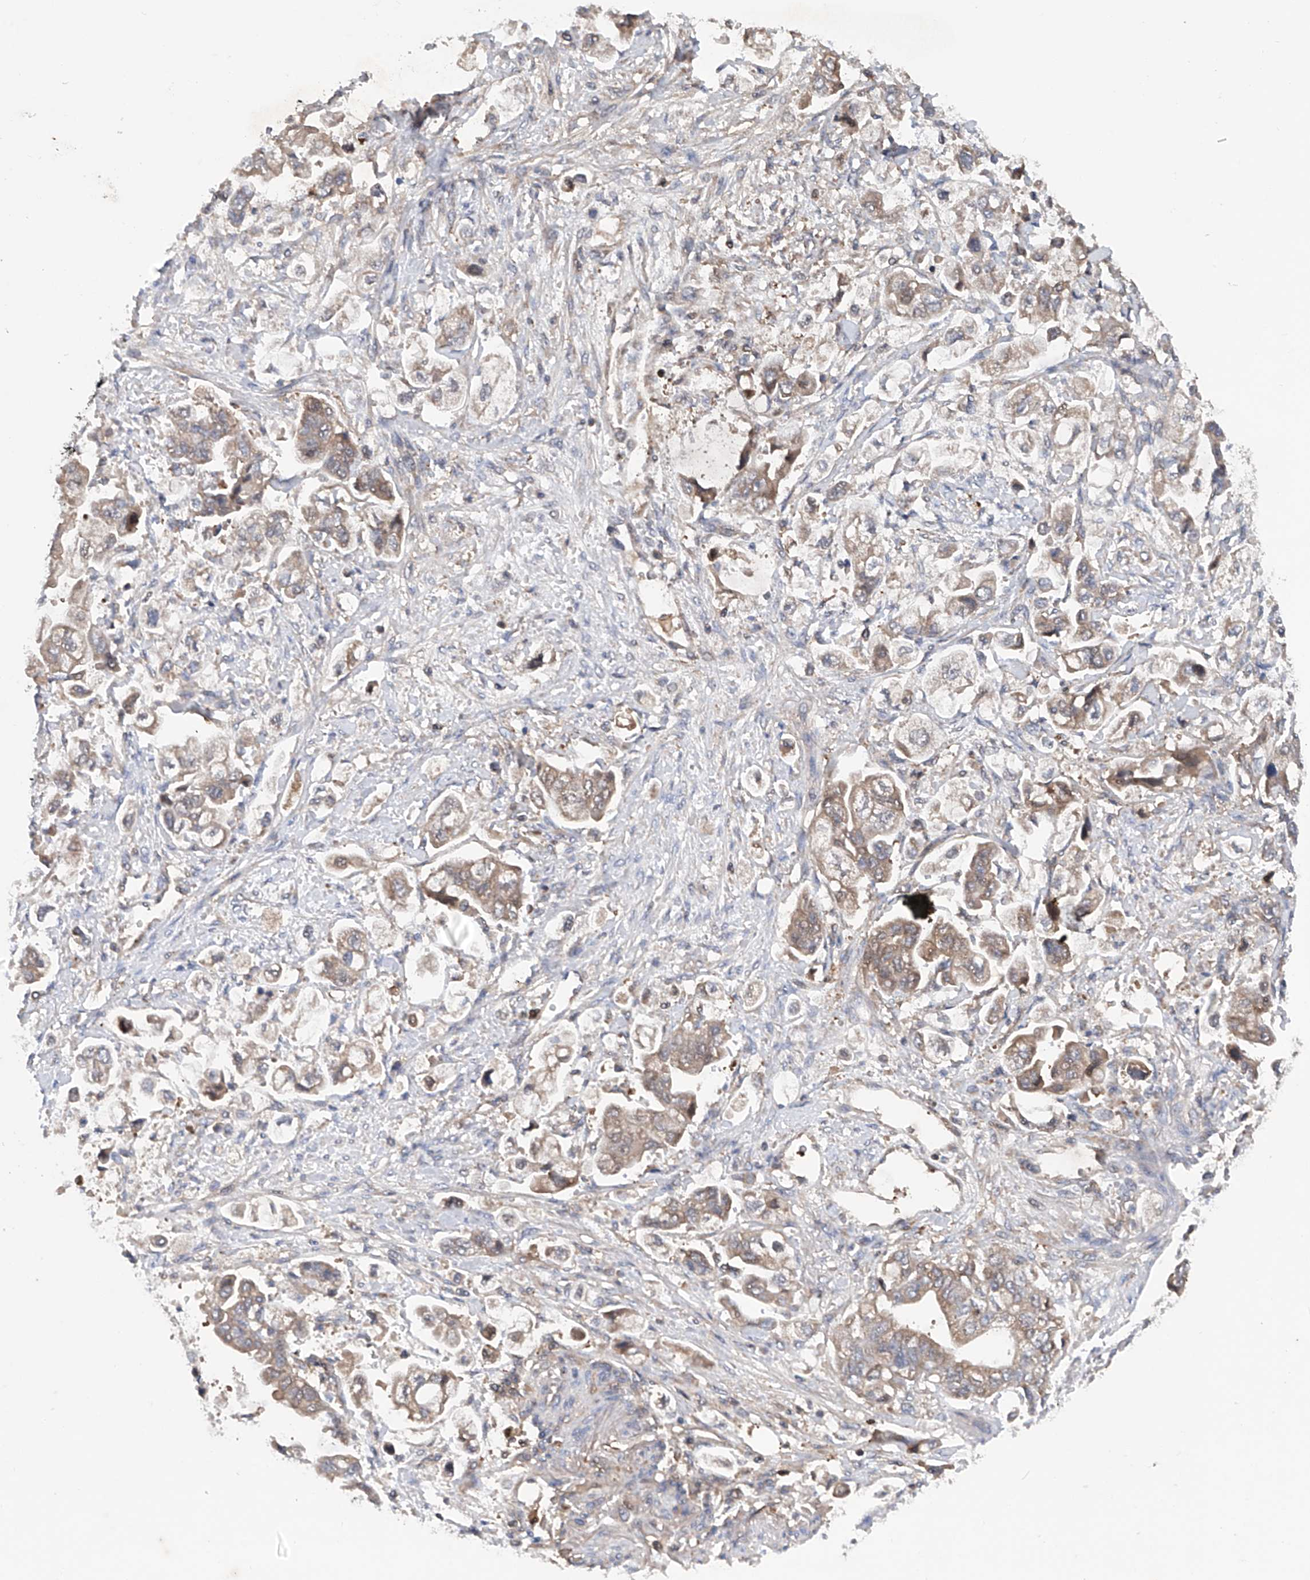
{"staining": {"intensity": "weak", "quantity": ">75%", "location": "cytoplasmic/membranous"}, "tissue": "stomach cancer", "cell_type": "Tumor cells", "image_type": "cancer", "snomed": [{"axis": "morphology", "description": "Adenocarcinoma, NOS"}, {"axis": "topography", "description": "Stomach"}], "caption": "Human stomach adenocarcinoma stained for a protein (brown) displays weak cytoplasmic/membranous positive staining in approximately >75% of tumor cells.", "gene": "ASCC3", "patient": {"sex": "male", "age": 62}}